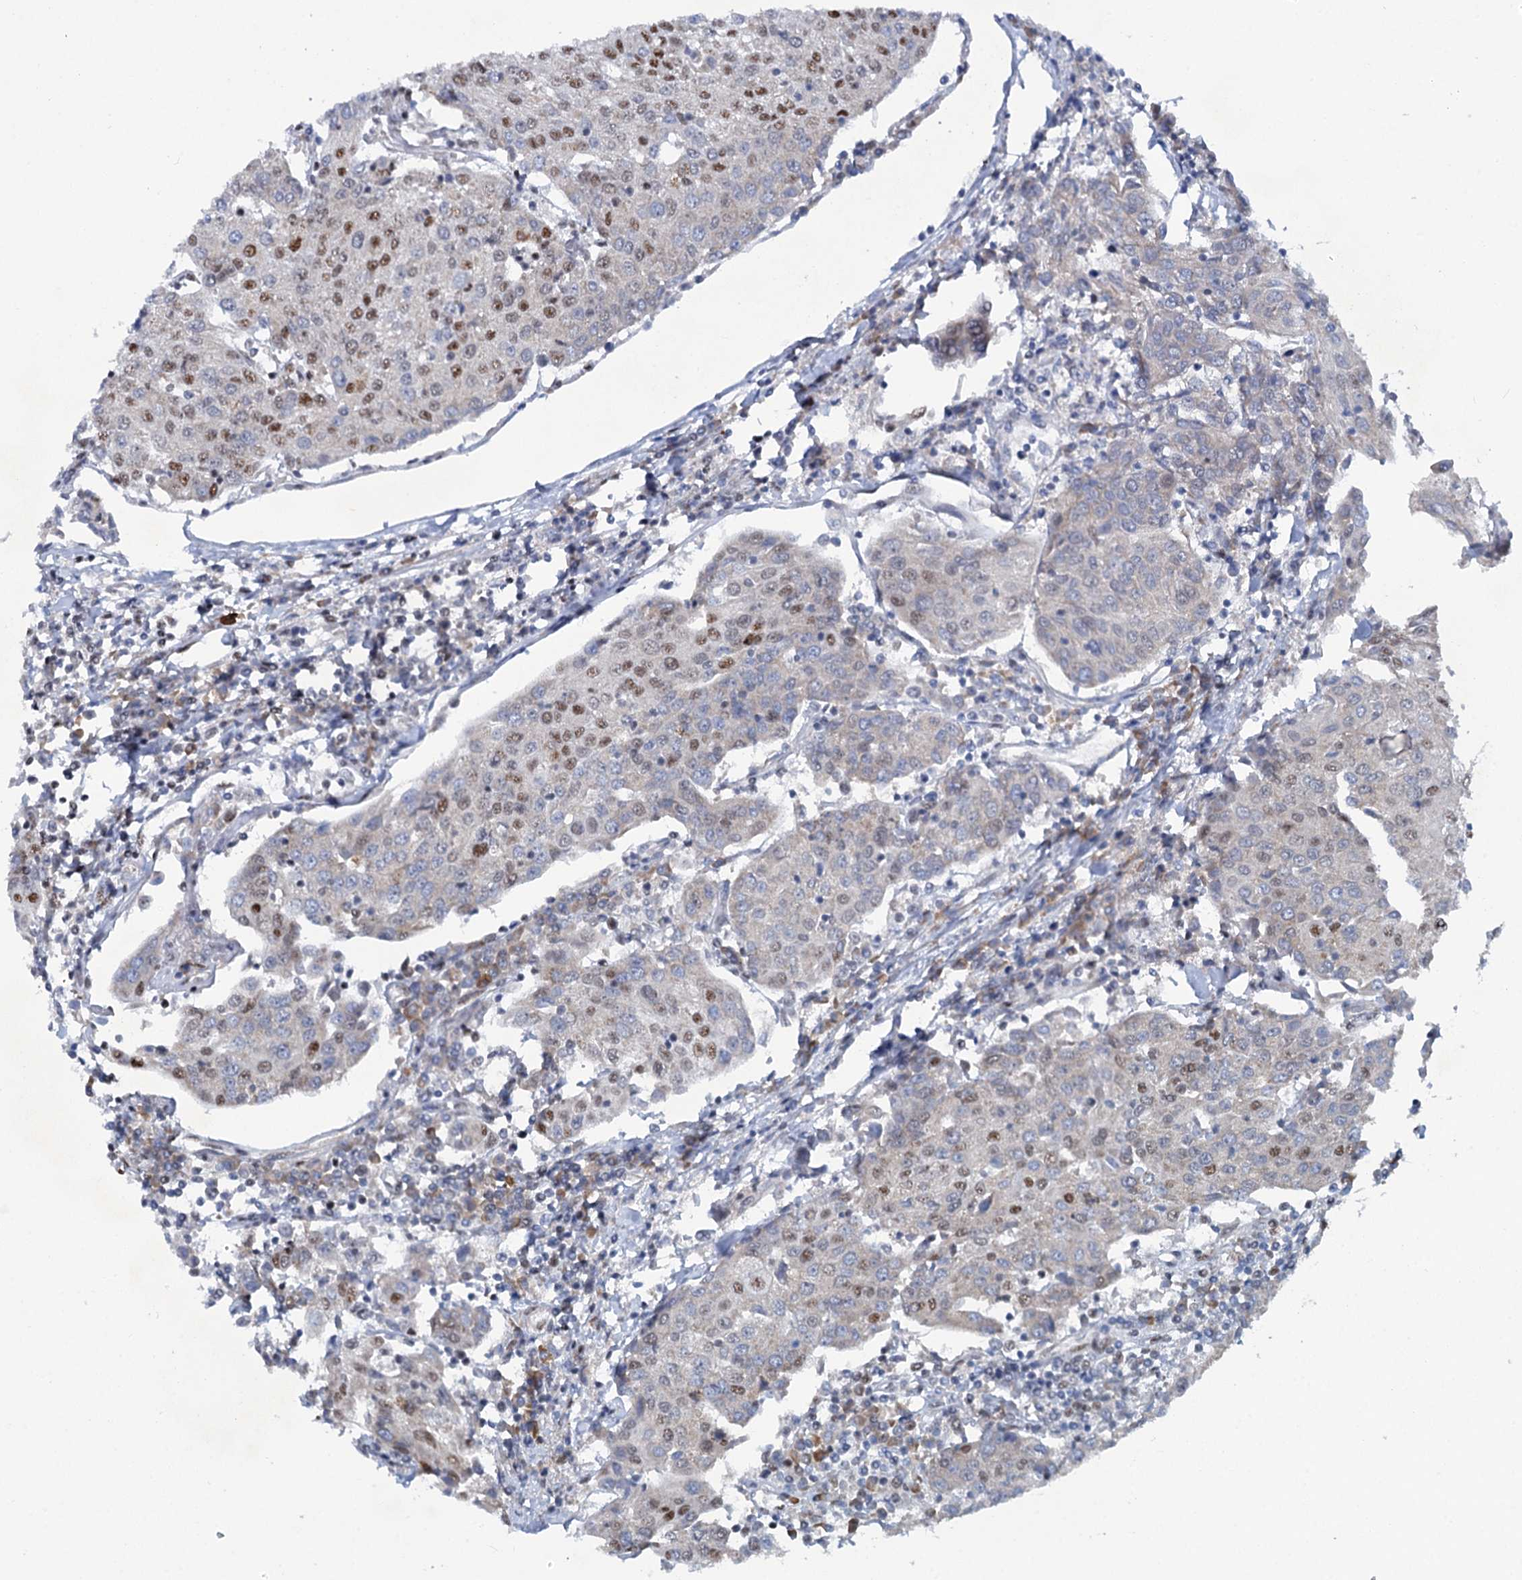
{"staining": {"intensity": "moderate", "quantity": "25%-75%", "location": "nuclear"}, "tissue": "urothelial cancer", "cell_type": "Tumor cells", "image_type": "cancer", "snomed": [{"axis": "morphology", "description": "Urothelial carcinoma, High grade"}, {"axis": "topography", "description": "Urinary bladder"}], "caption": "Immunohistochemical staining of human urothelial cancer exhibits medium levels of moderate nuclear staining in approximately 25%-75% of tumor cells.", "gene": "SREK1", "patient": {"sex": "female", "age": 85}}